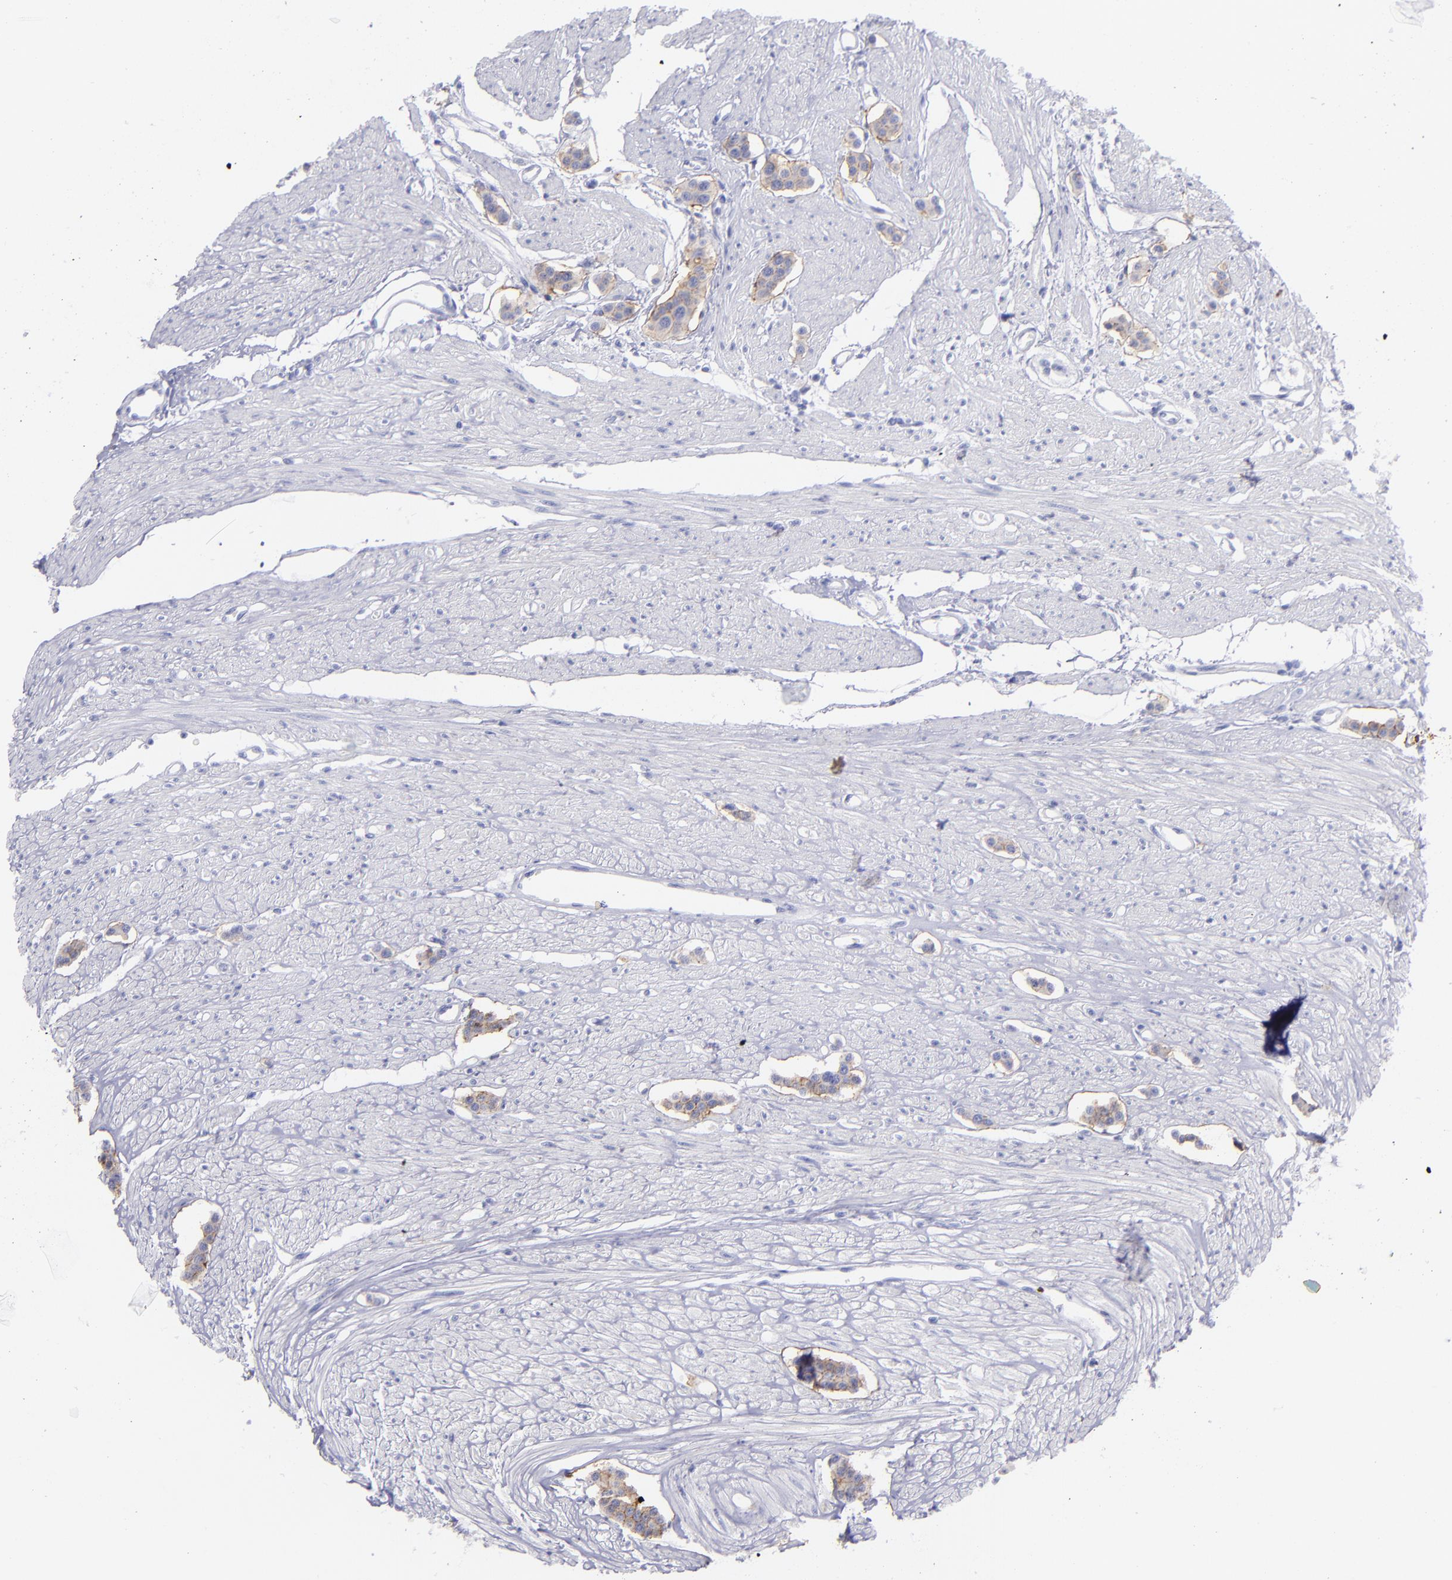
{"staining": {"intensity": "moderate", "quantity": "25%-75%", "location": "cytoplasmic/membranous"}, "tissue": "carcinoid", "cell_type": "Tumor cells", "image_type": "cancer", "snomed": [{"axis": "morphology", "description": "Carcinoid, malignant, NOS"}, {"axis": "topography", "description": "Small intestine"}], "caption": "Protein staining exhibits moderate cytoplasmic/membranous staining in about 25%-75% of tumor cells in carcinoid.", "gene": "CD82", "patient": {"sex": "male", "age": 60}}